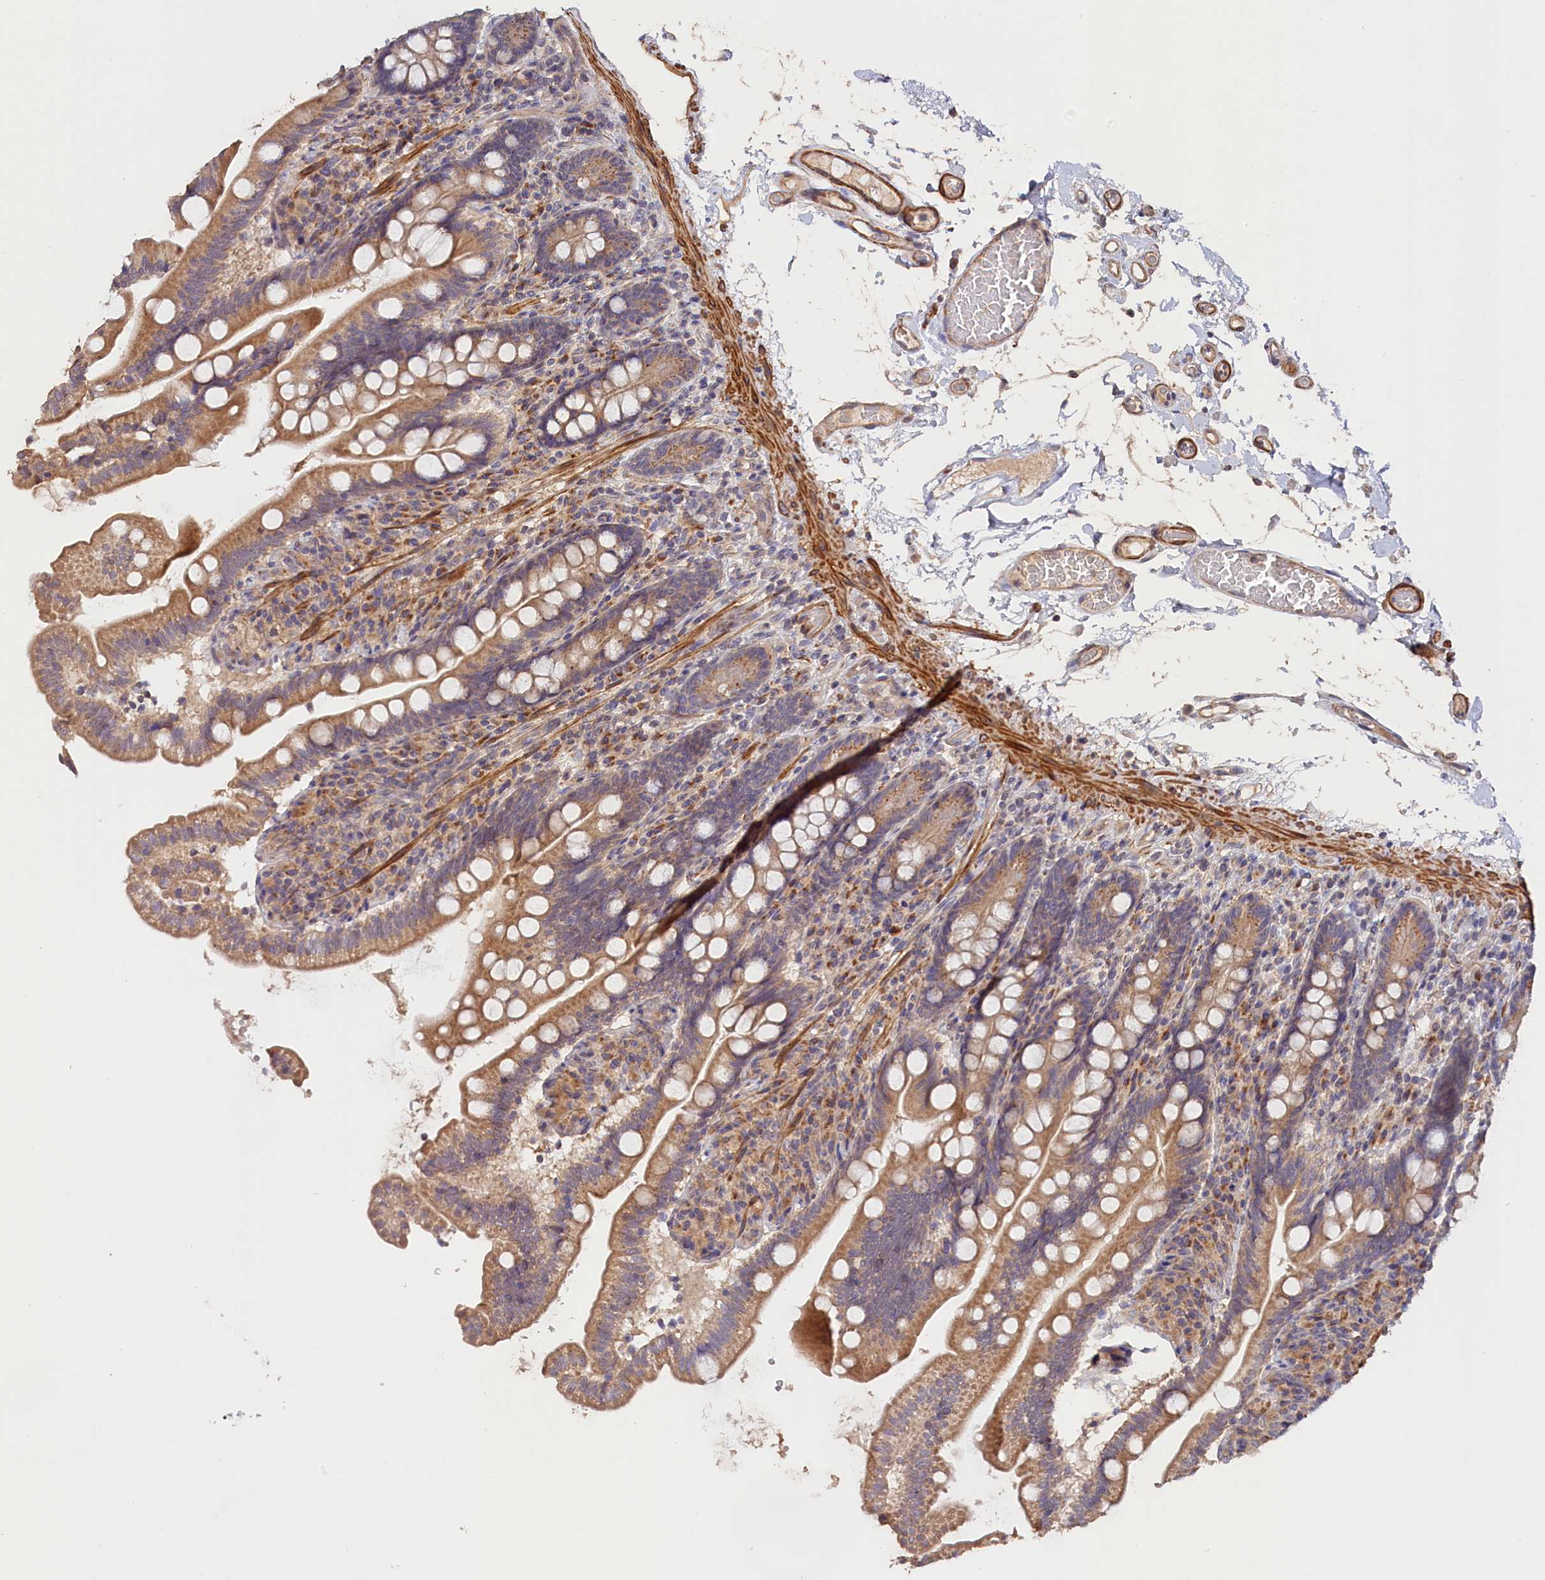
{"staining": {"intensity": "moderate", "quantity": ">75%", "location": "cytoplasmic/membranous"}, "tissue": "small intestine", "cell_type": "Glandular cells", "image_type": "normal", "snomed": [{"axis": "morphology", "description": "Normal tissue, NOS"}, {"axis": "topography", "description": "Small intestine"}], "caption": "Small intestine stained with immunohistochemistry (IHC) reveals moderate cytoplasmic/membranous expression in about >75% of glandular cells. The protein of interest is stained brown, and the nuclei are stained in blue (DAB (3,3'-diaminobenzidine) IHC with brightfield microscopy, high magnification).", "gene": "TANGO6", "patient": {"sex": "female", "age": 64}}